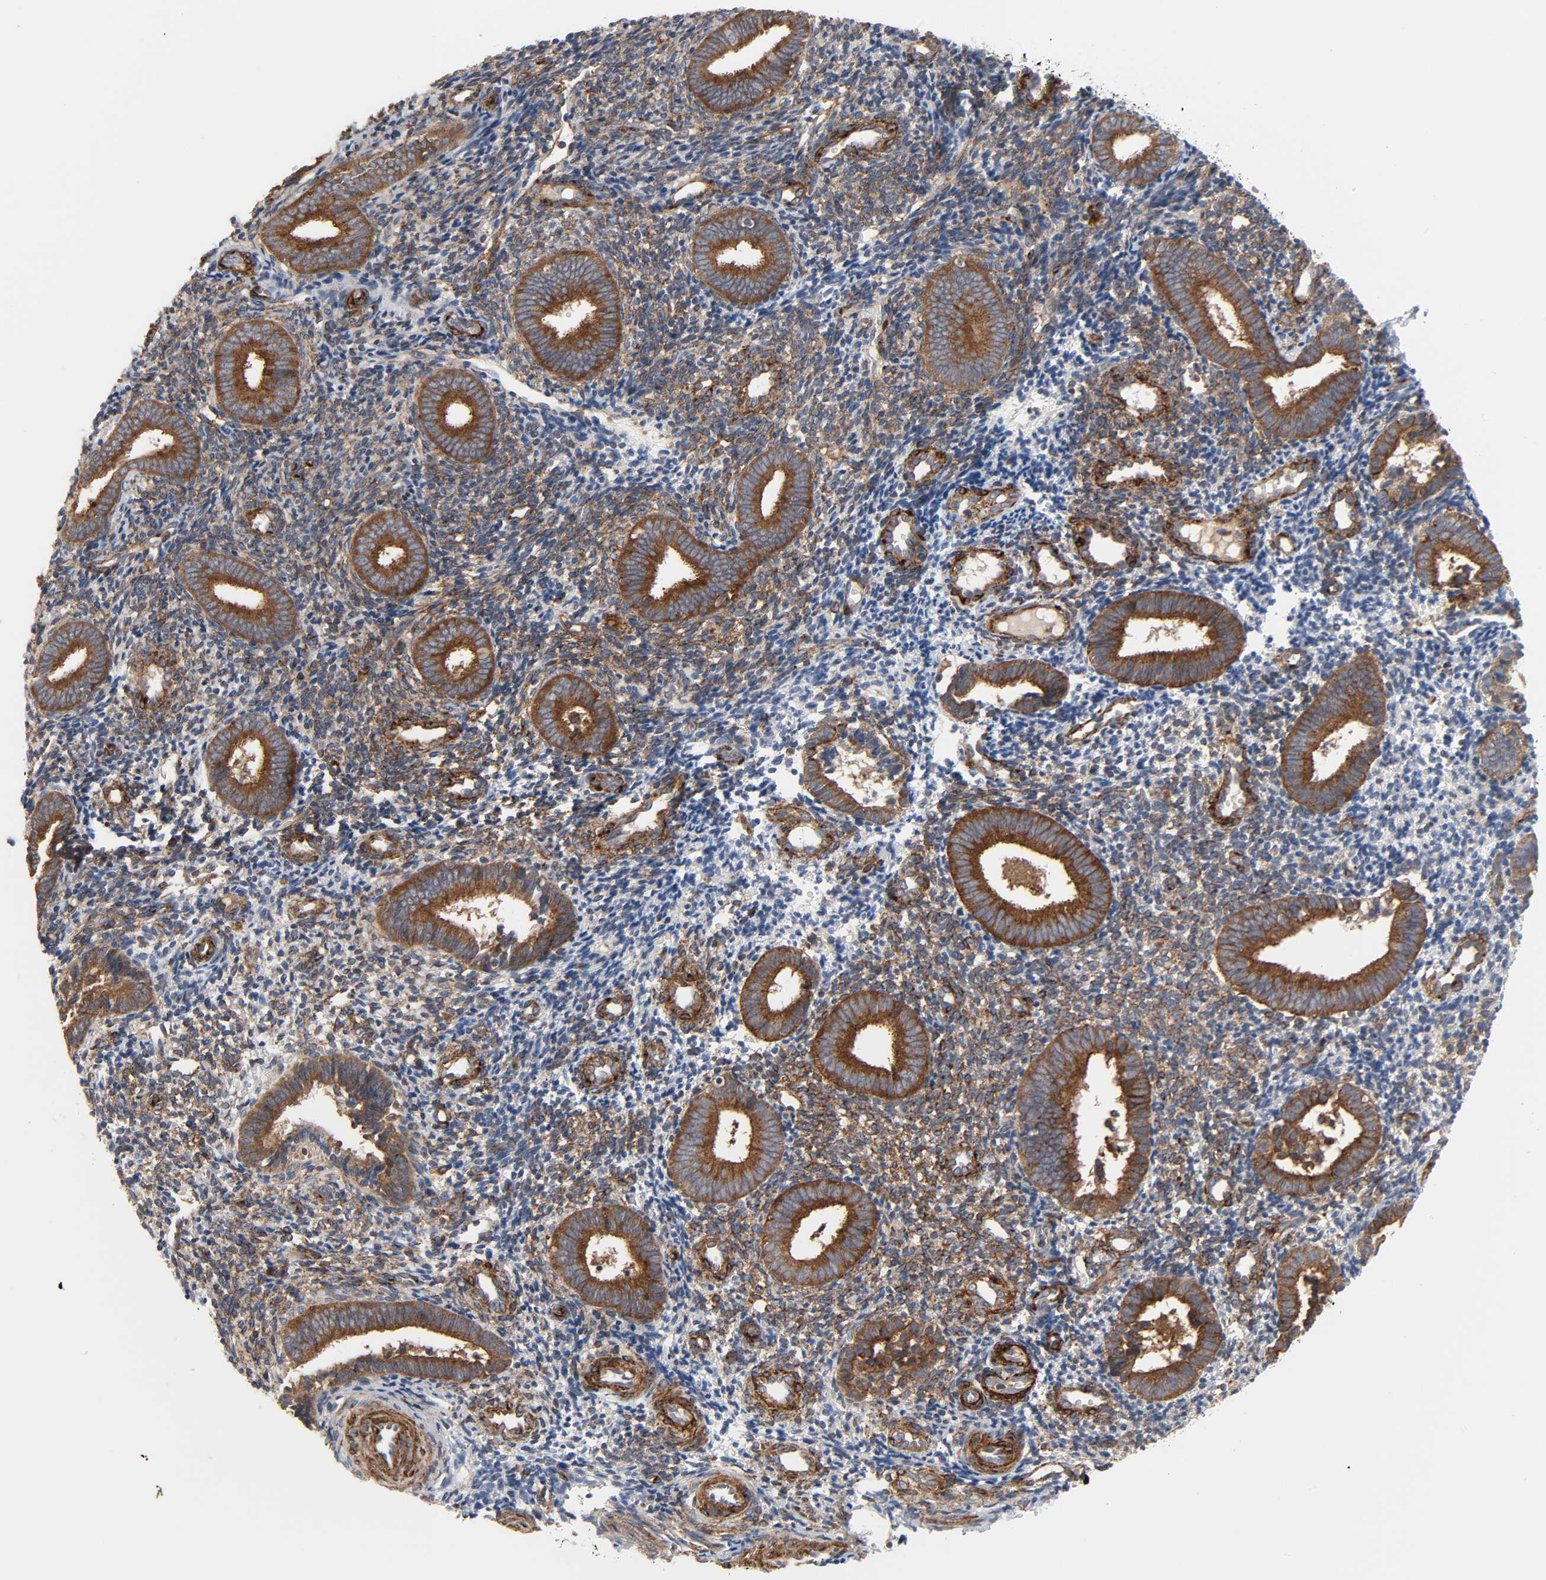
{"staining": {"intensity": "moderate", "quantity": "25%-75%", "location": "cytoplasmic/membranous"}, "tissue": "endometrium", "cell_type": "Cells in endometrial stroma", "image_type": "normal", "snomed": [{"axis": "morphology", "description": "Normal tissue, NOS"}, {"axis": "topography", "description": "Uterus"}, {"axis": "topography", "description": "Endometrium"}], "caption": "Immunohistochemical staining of benign human endometrium exhibits medium levels of moderate cytoplasmic/membranous positivity in about 25%-75% of cells in endometrial stroma. (brown staining indicates protein expression, while blue staining denotes nuclei).", "gene": "ARHGAP1", "patient": {"sex": "female", "age": 33}}